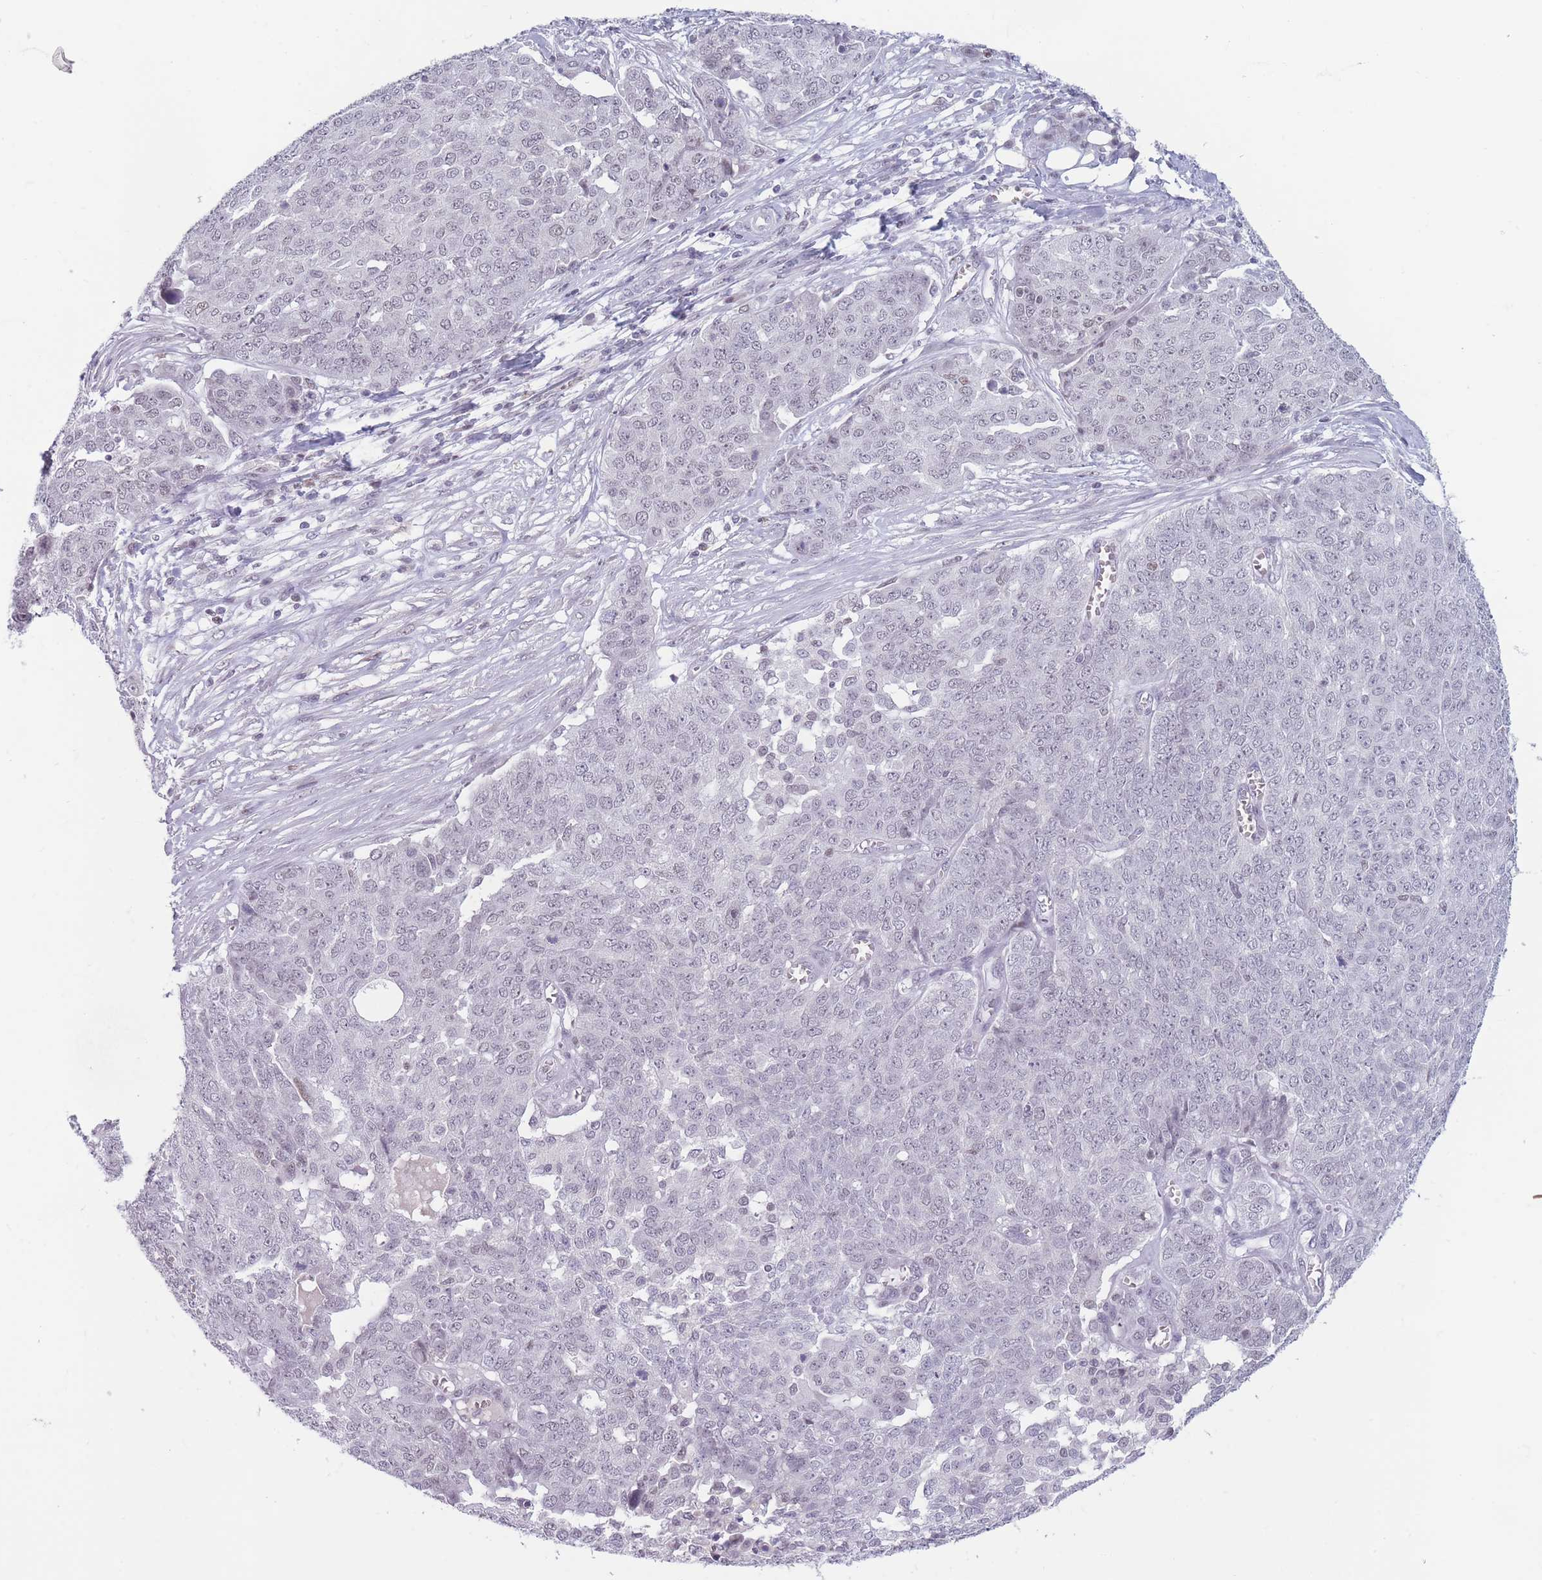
{"staining": {"intensity": "negative", "quantity": "none", "location": "none"}, "tissue": "ovarian cancer", "cell_type": "Tumor cells", "image_type": "cancer", "snomed": [{"axis": "morphology", "description": "Cystadenocarcinoma, serous, NOS"}, {"axis": "topography", "description": "Soft tissue"}, {"axis": "topography", "description": "Ovary"}], "caption": "Immunohistochemistry (IHC) image of neoplastic tissue: human ovarian cancer stained with DAB (3,3'-diaminobenzidine) reveals no significant protein expression in tumor cells.", "gene": "ARID3B", "patient": {"sex": "female", "age": 57}}